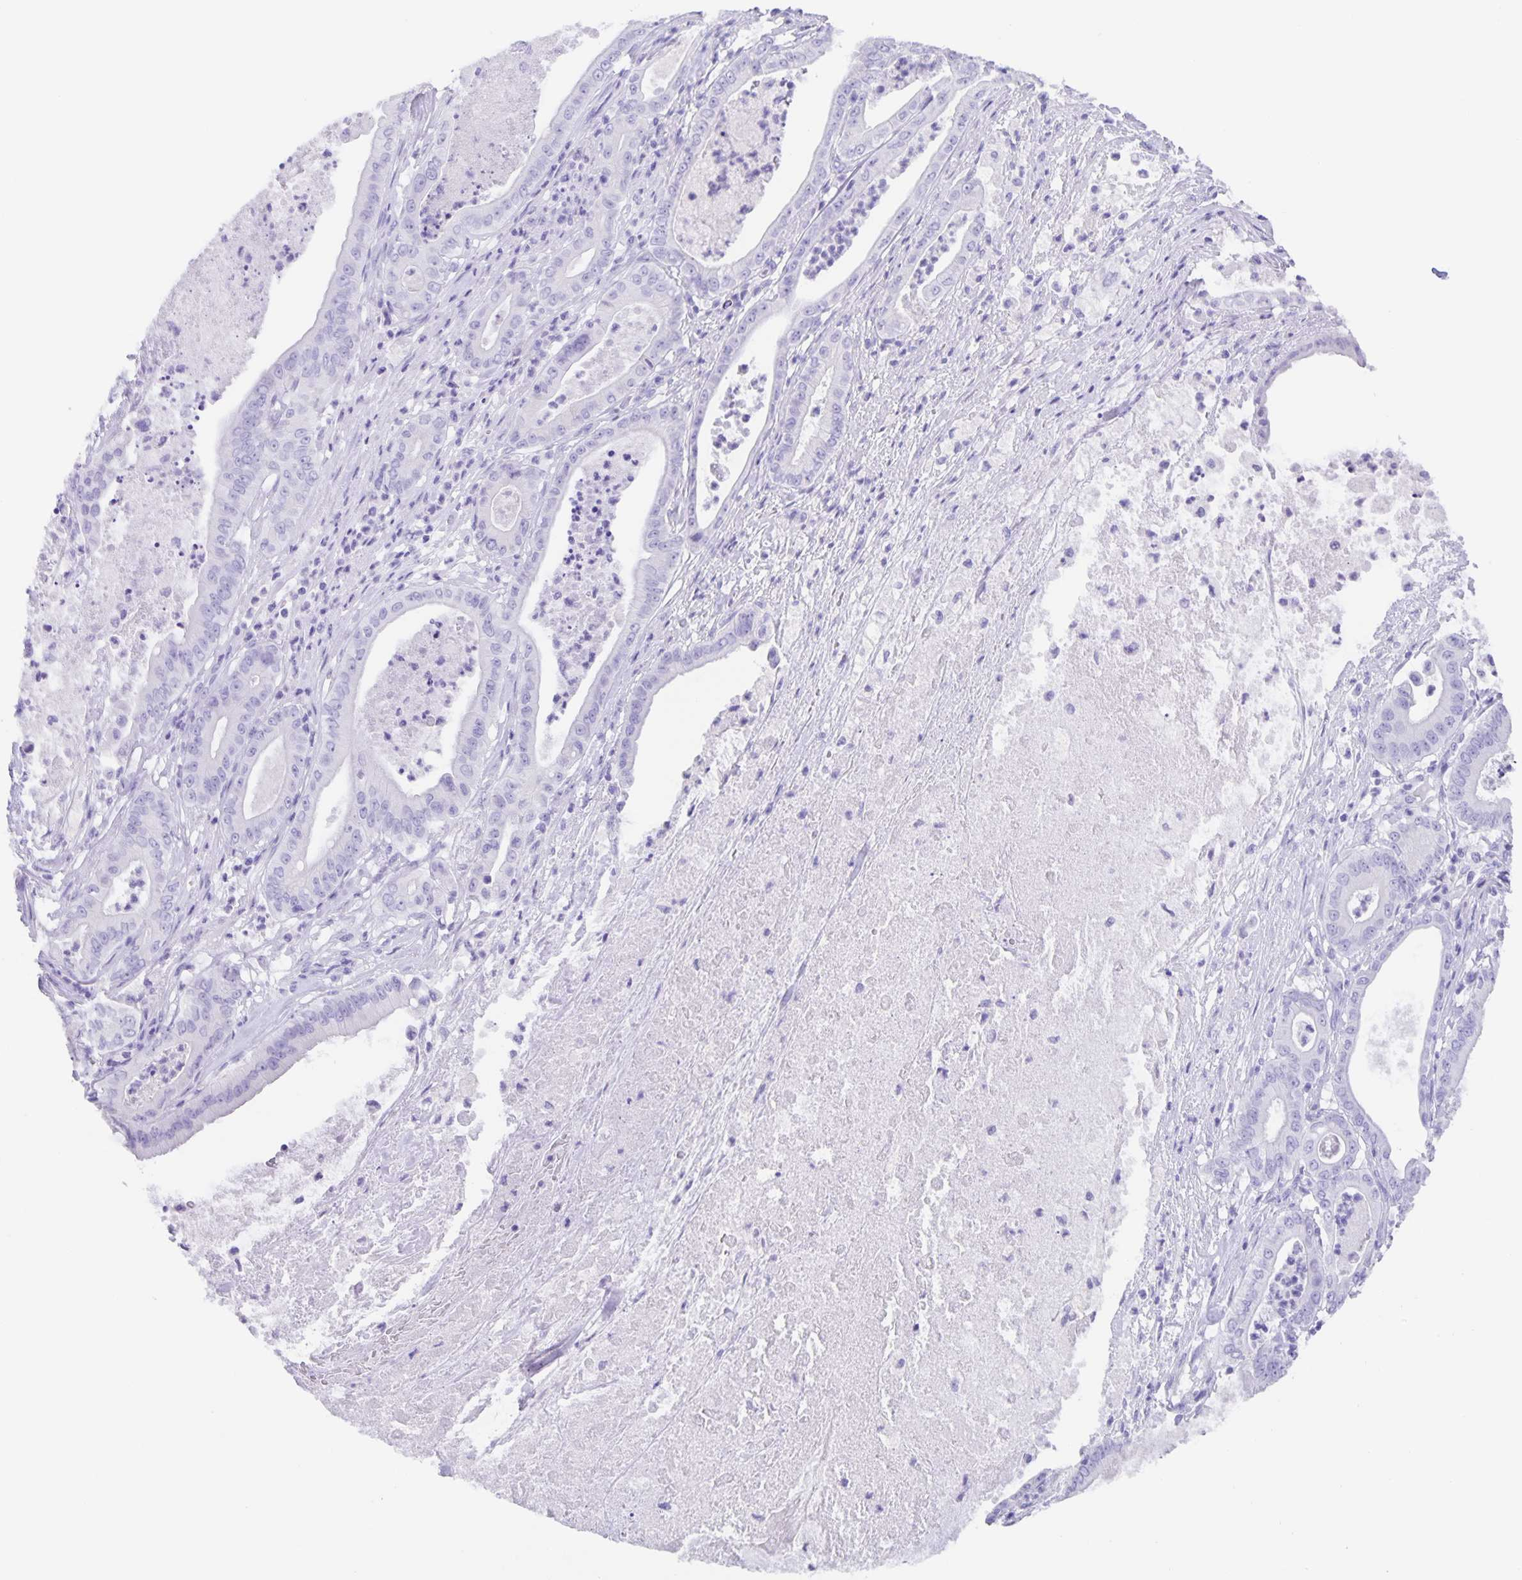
{"staining": {"intensity": "negative", "quantity": "none", "location": "none"}, "tissue": "pancreatic cancer", "cell_type": "Tumor cells", "image_type": "cancer", "snomed": [{"axis": "morphology", "description": "Adenocarcinoma, NOS"}, {"axis": "topography", "description": "Pancreas"}], "caption": "Histopathology image shows no significant protein expression in tumor cells of adenocarcinoma (pancreatic). (Brightfield microscopy of DAB immunohistochemistry (IHC) at high magnification).", "gene": "GUCA2A", "patient": {"sex": "male", "age": 71}}